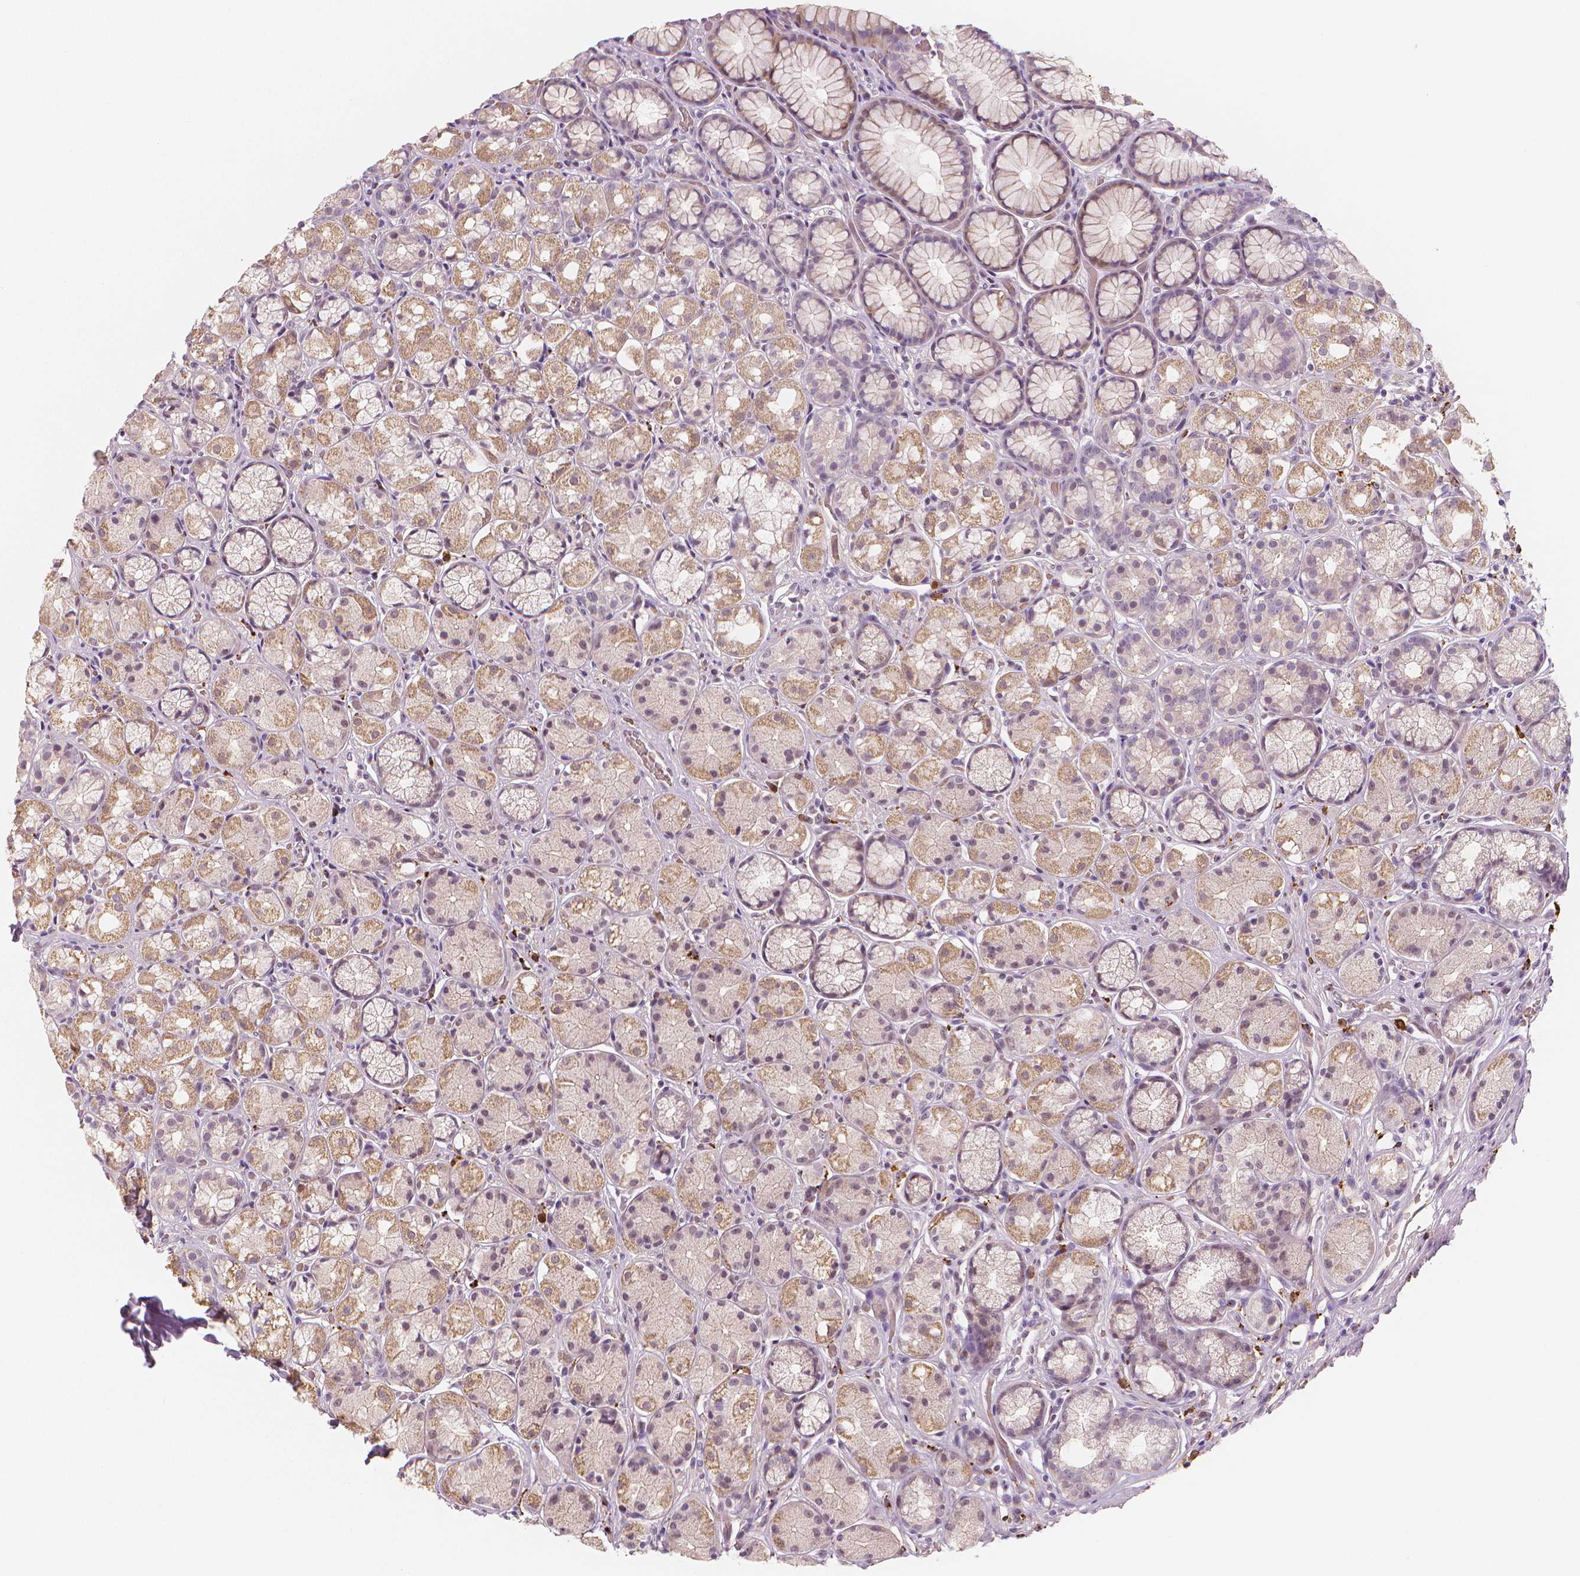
{"staining": {"intensity": "moderate", "quantity": "25%-75%", "location": "cytoplasmic/membranous"}, "tissue": "stomach", "cell_type": "Glandular cells", "image_type": "normal", "snomed": [{"axis": "morphology", "description": "Normal tissue, NOS"}, {"axis": "topography", "description": "Stomach"}], "caption": "Immunohistochemical staining of normal stomach exhibits 25%-75% levels of moderate cytoplasmic/membranous protein expression in approximately 25%-75% of glandular cells. The staining was performed using DAB (3,3'-diaminobenzidine), with brown indicating positive protein expression. Nuclei are stained blue with hematoxylin.", "gene": "RNASE7", "patient": {"sex": "male", "age": 70}}